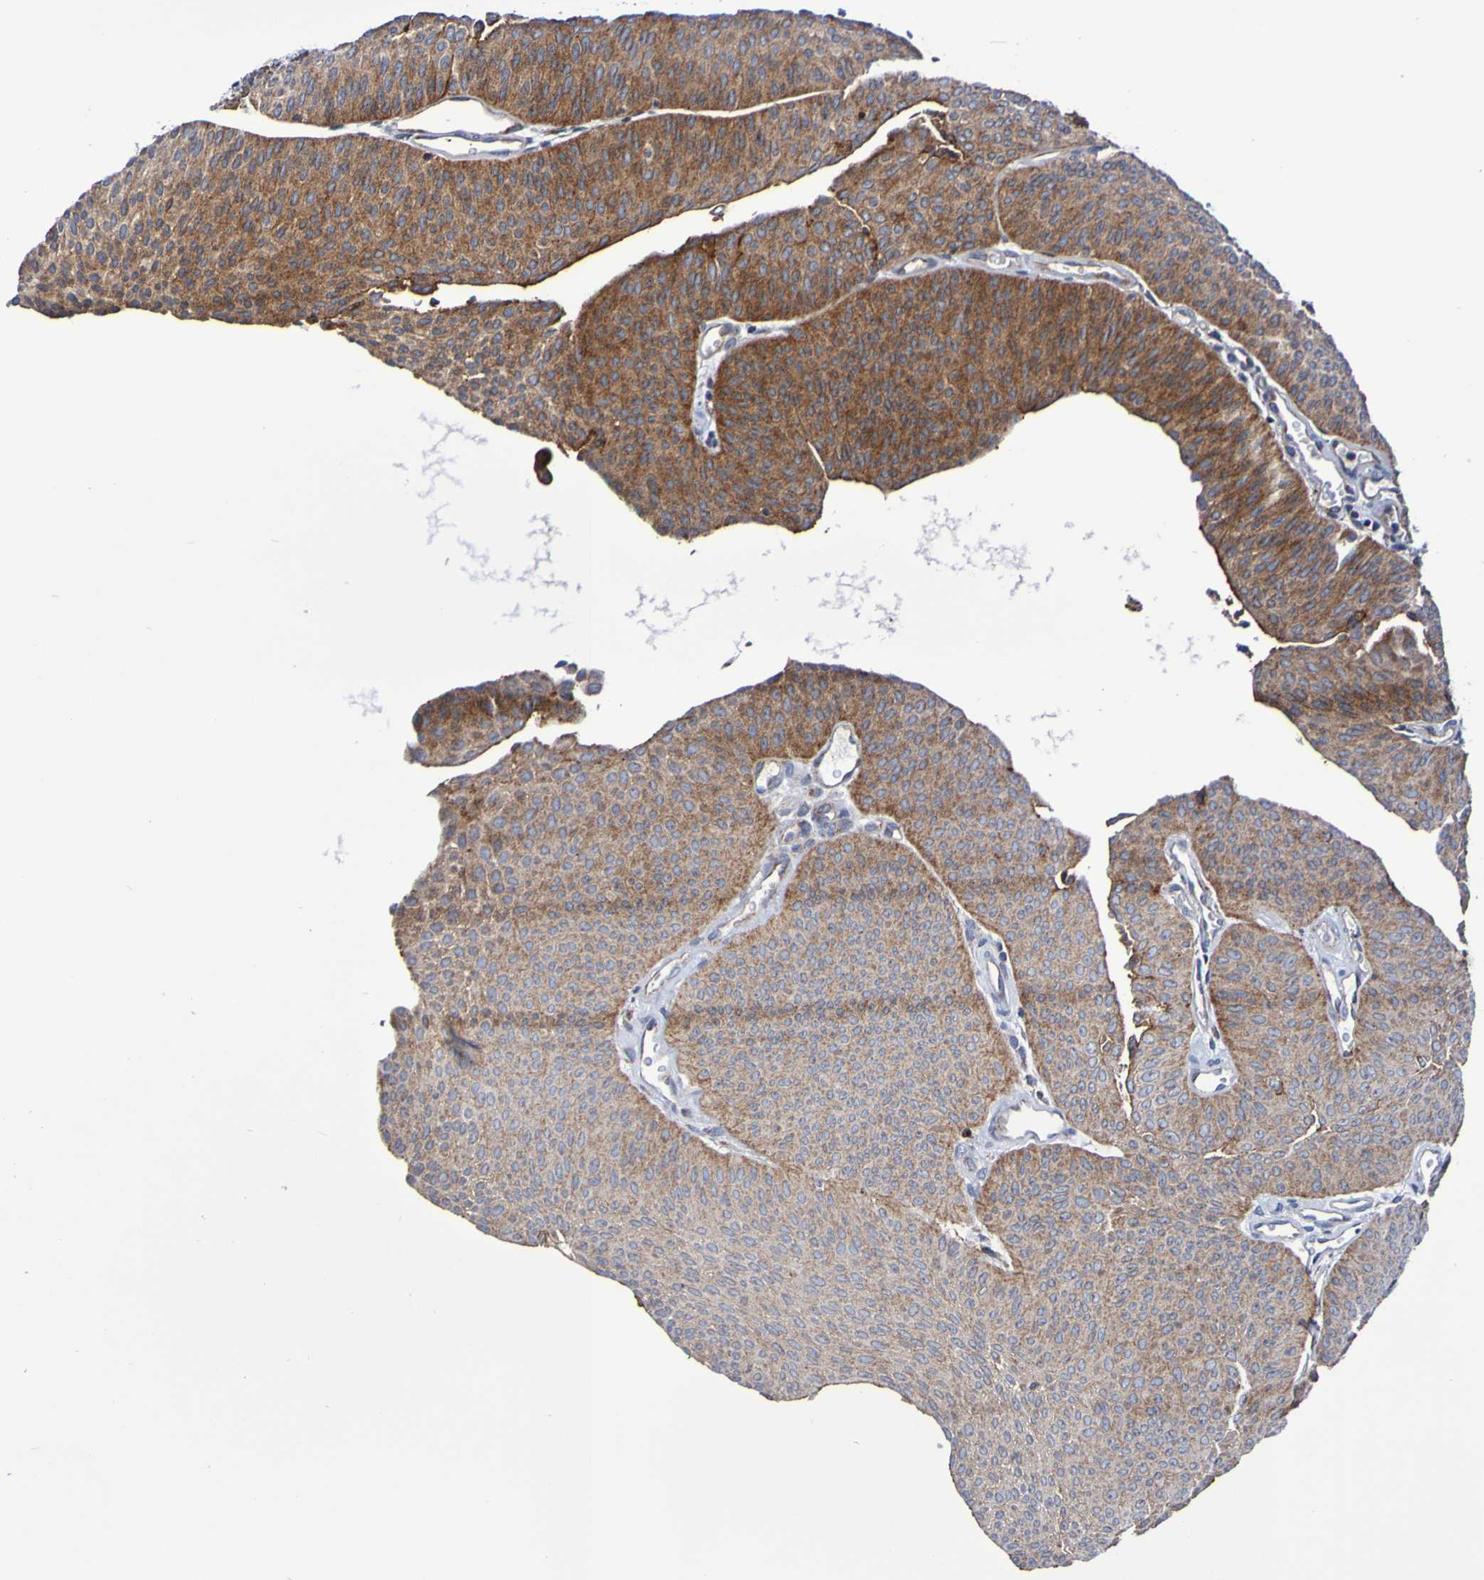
{"staining": {"intensity": "moderate", "quantity": ">75%", "location": "cytoplasmic/membranous"}, "tissue": "urothelial cancer", "cell_type": "Tumor cells", "image_type": "cancer", "snomed": [{"axis": "morphology", "description": "Urothelial carcinoma, Low grade"}, {"axis": "topography", "description": "Urinary bladder"}], "caption": "Immunohistochemical staining of urothelial carcinoma (low-grade) exhibits moderate cytoplasmic/membranous protein expression in about >75% of tumor cells.", "gene": "GJB1", "patient": {"sex": "female", "age": 60}}